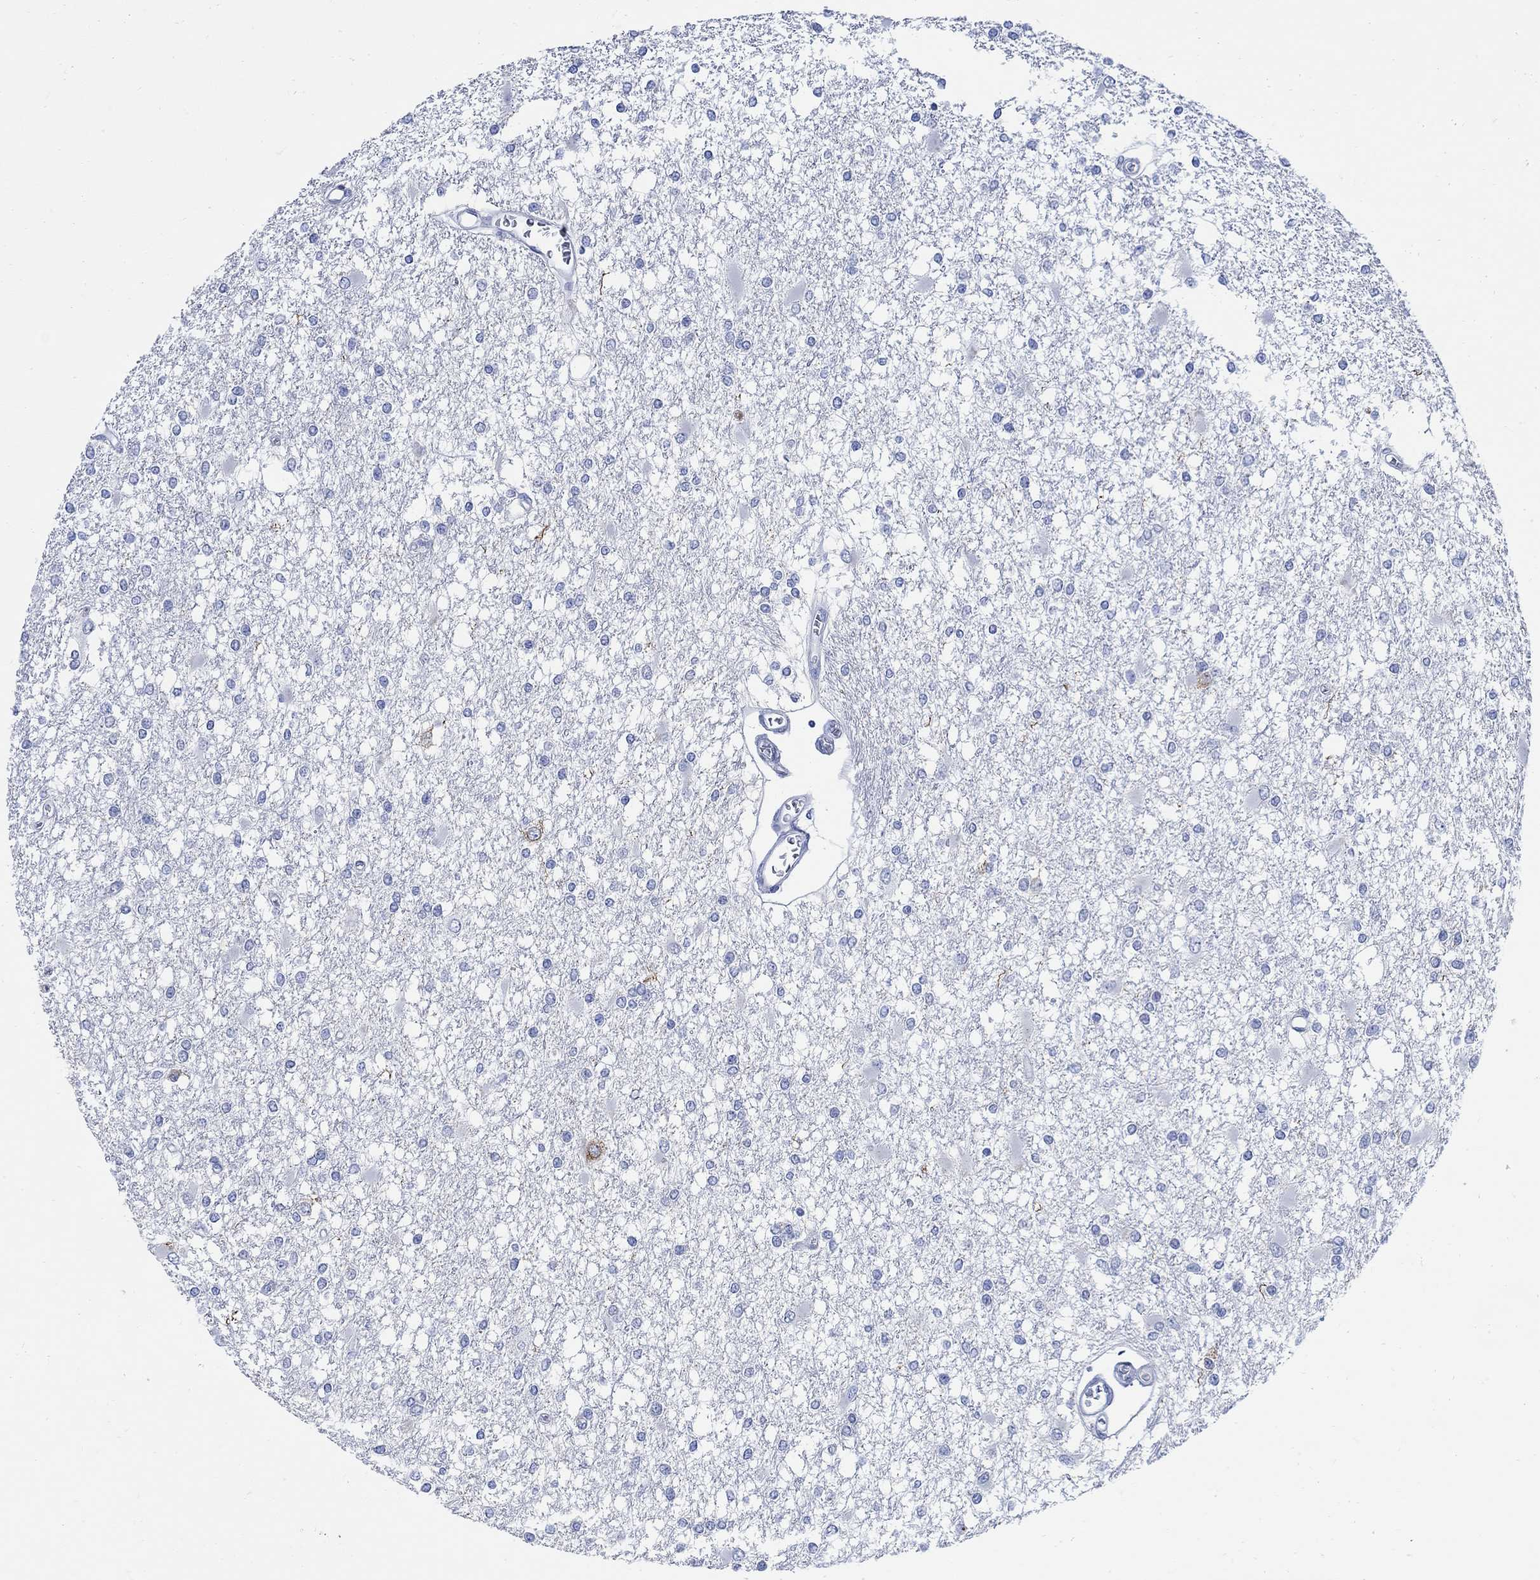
{"staining": {"intensity": "negative", "quantity": "none", "location": "none"}, "tissue": "glioma", "cell_type": "Tumor cells", "image_type": "cancer", "snomed": [{"axis": "morphology", "description": "Glioma, malignant, High grade"}, {"axis": "topography", "description": "Cerebral cortex"}], "caption": "A micrograph of glioma stained for a protein demonstrates no brown staining in tumor cells. Nuclei are stained in blue.", "gene": "CAMK2N1", "patient": {"sex": "male", "age": 79}}